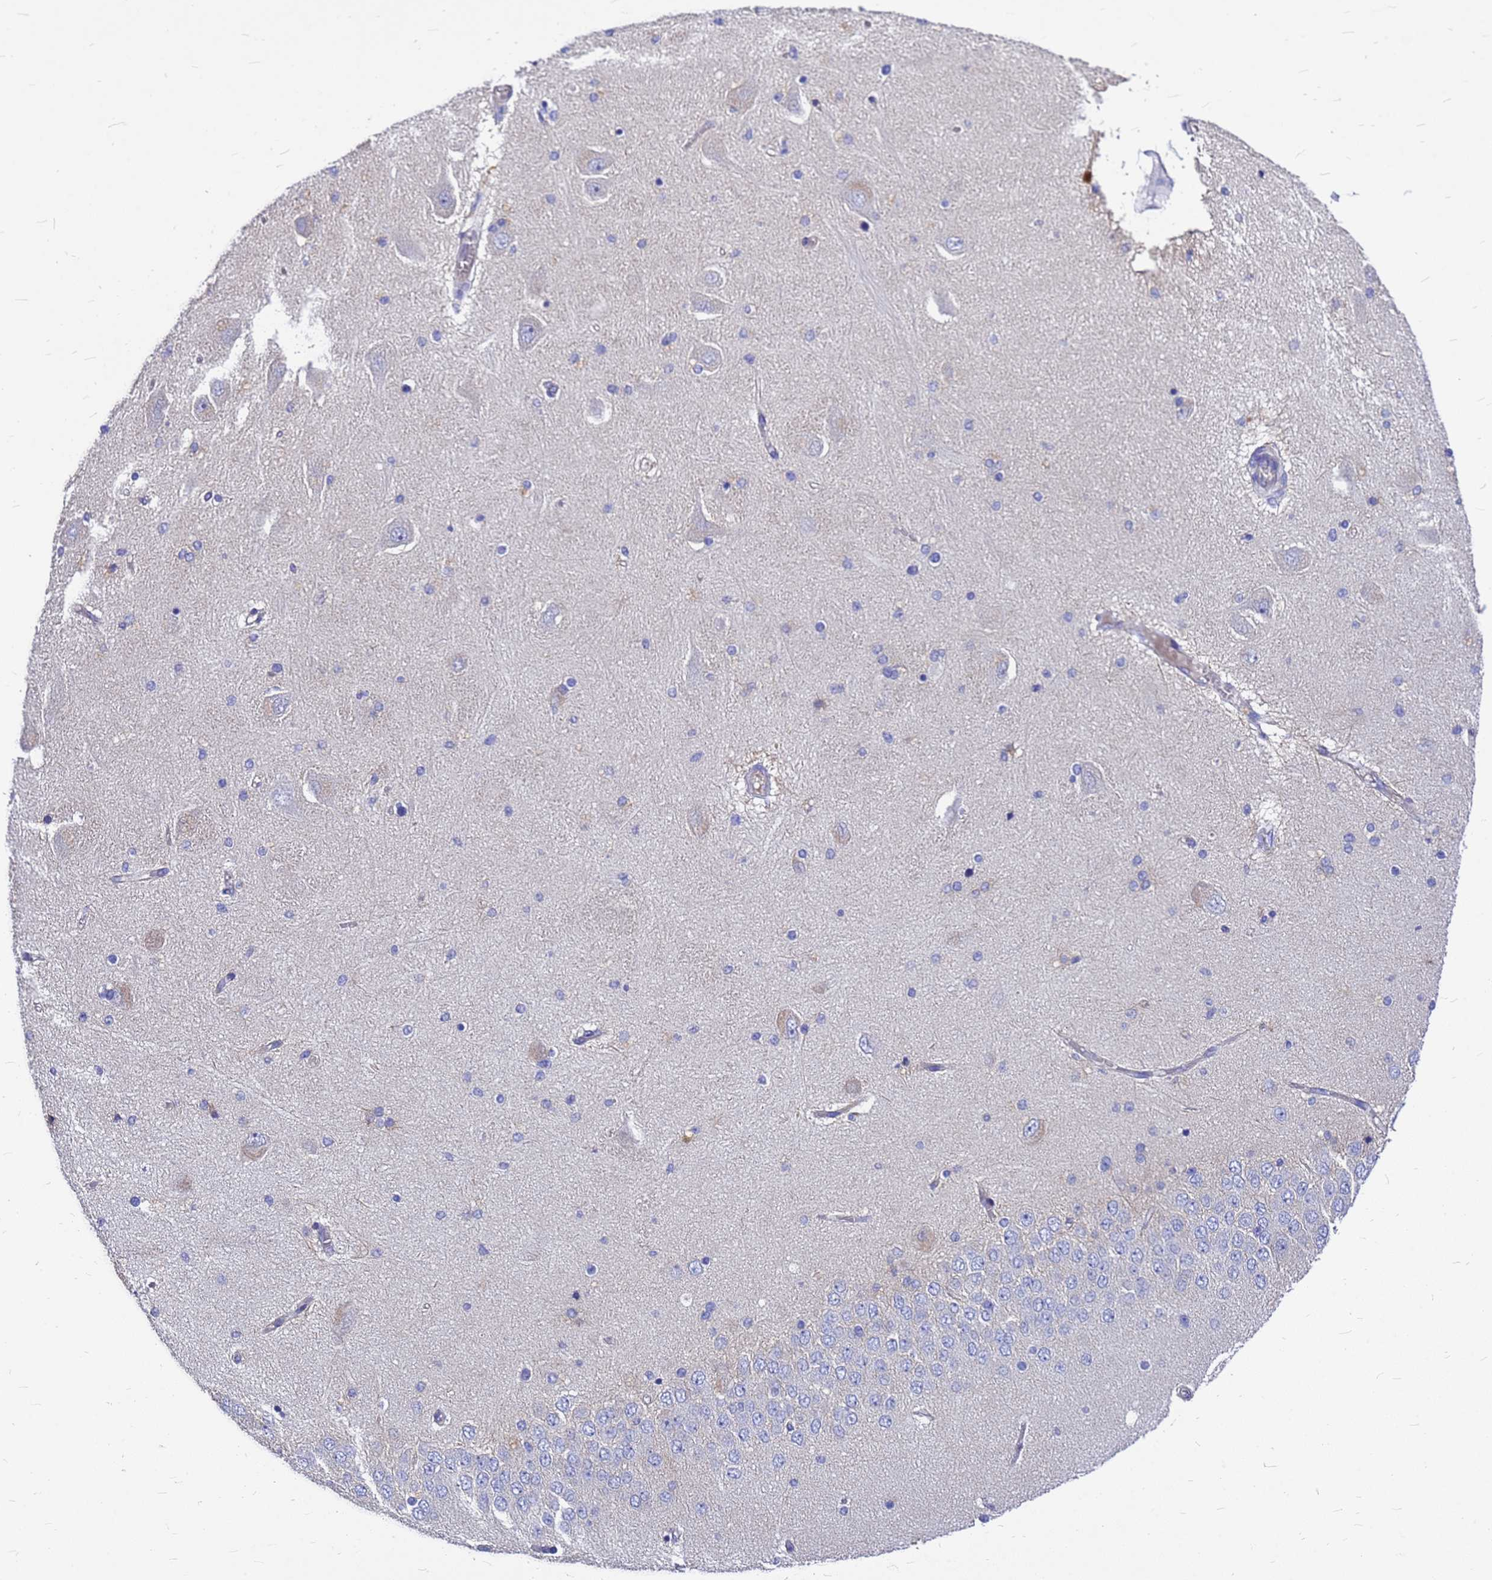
{"staining": {"intensity": "negative", "quantity": "none", "location": "none"}, "tissue": "hippocampus", "cell_type": "Glial cells", "image_type": "normal", "snomed": [{"axis": "morphology", "description": "Normal tissue, NOS"}, {"axis": "topography", "description": "Hippocampus"}], "caption": "This is an immunohistochemistry (IHC) photomicrograph of normal hippocampus. There is no staining in glial cells.", "gene": "FBXW5", "patient": {"sex": "female", "age": 54}}